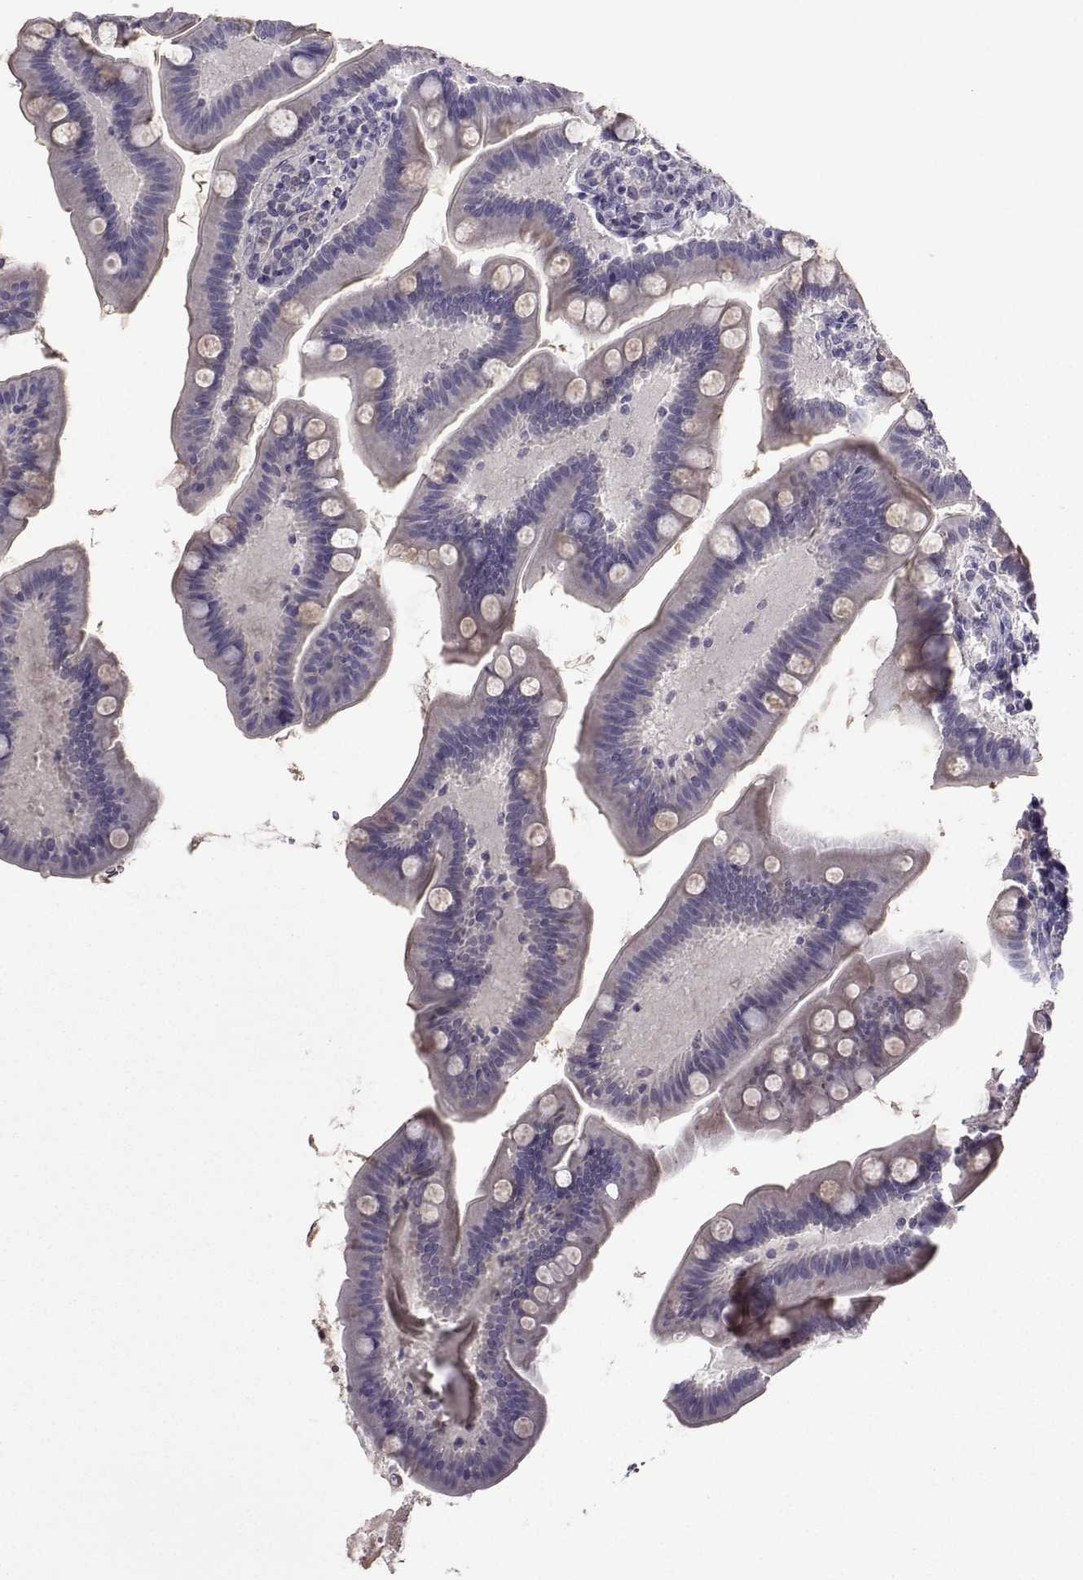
{"staining": {"intensity": "weak", "quantity": "<25%", "location": "cytoplasmic/membranous"}, "tissue": "small intestine", "cell_type": "Glandular cells", "image_type": "normal", "snomed": [{"axis": "morphology", "description": "Normal tissue, NOS"}, {"axis": "topography", "description": "Small intestine"}], "caption": "Glandular cells are negative for protein expression in normal human small intestine. (DAB IHC visualized using brightfield microscopy, high magnification).", "gene": "DDX20", "patient": {"sex": "male", "age": 66}}